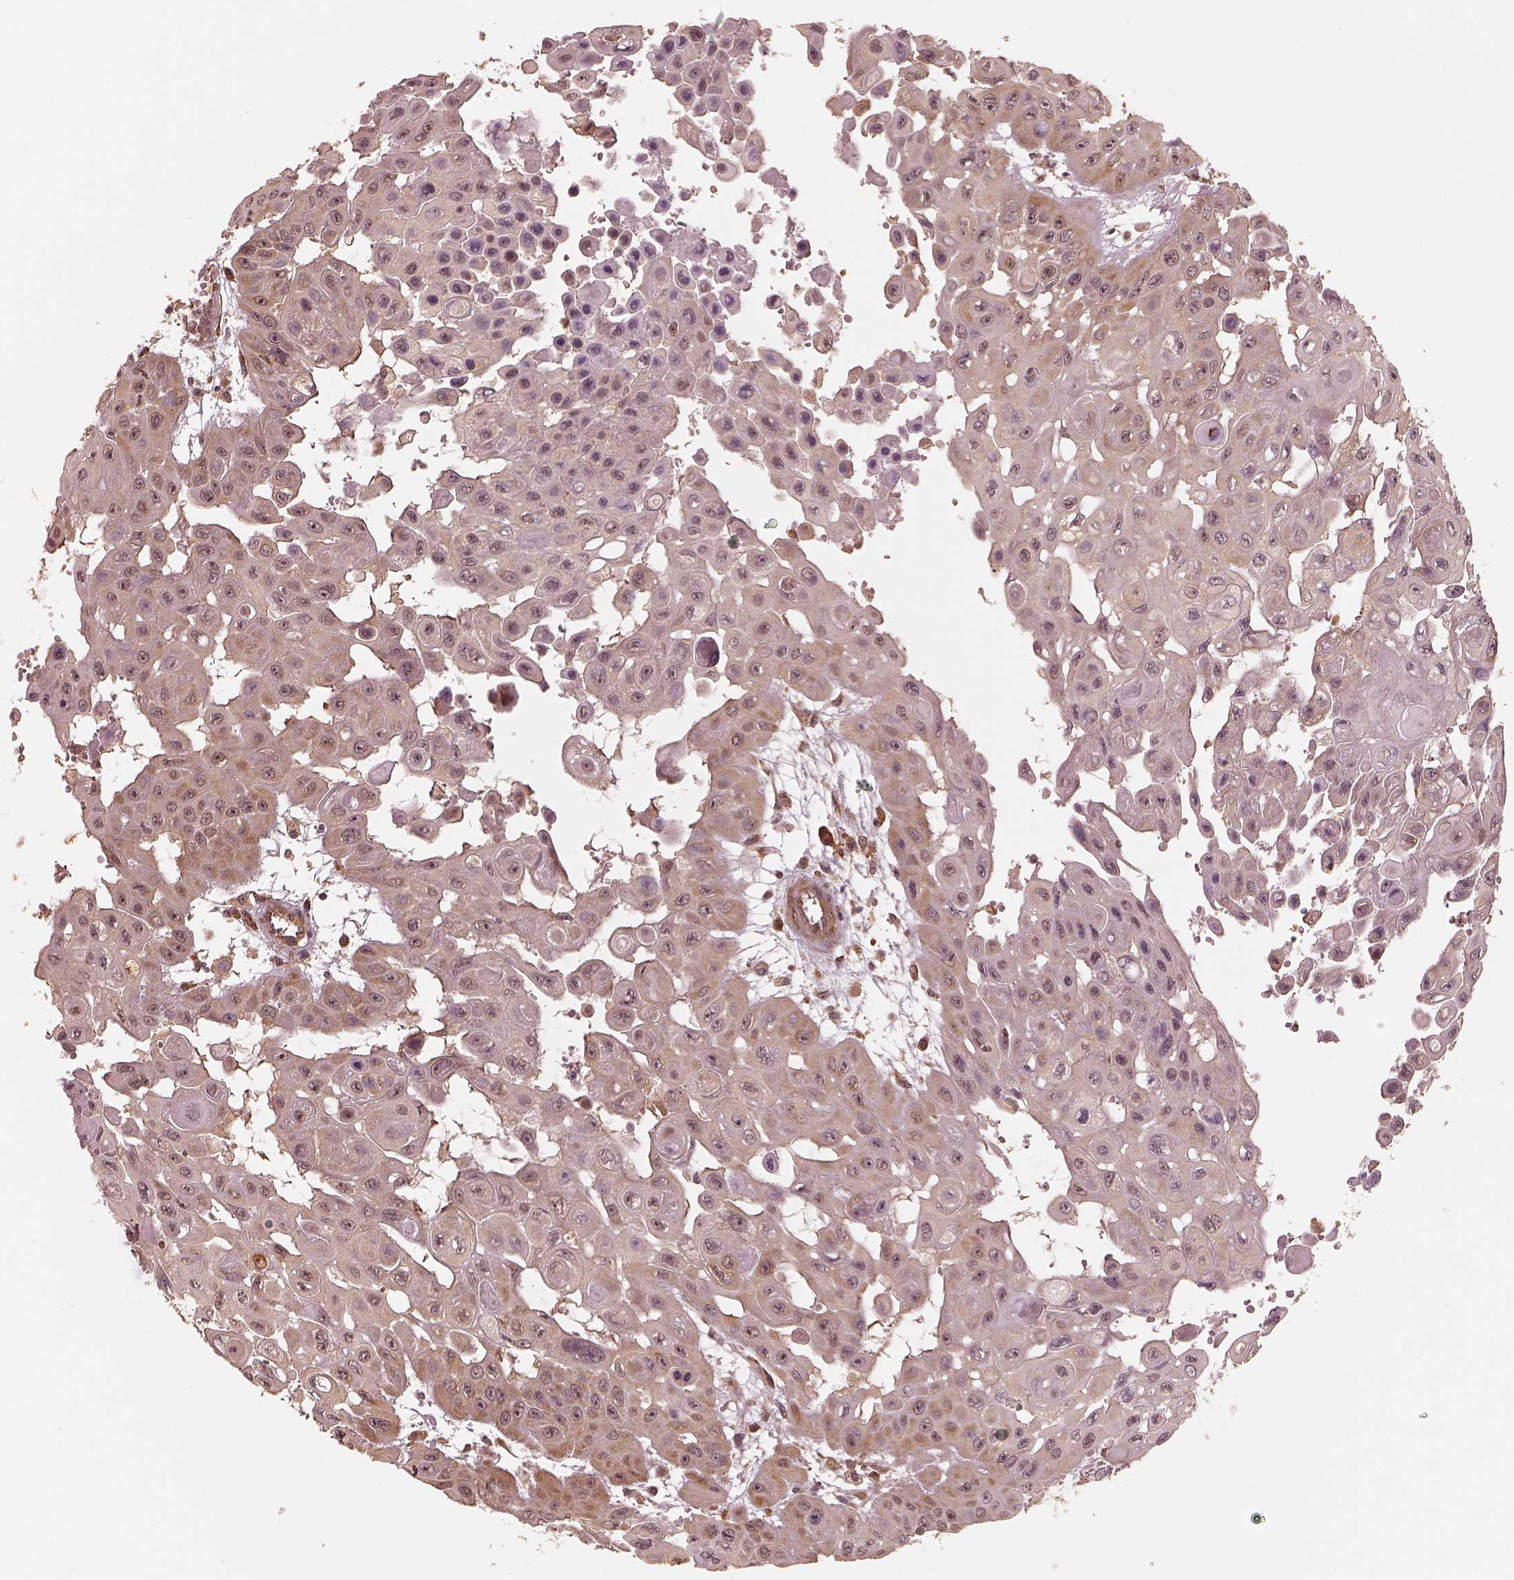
{"staining": {"intensity": "weak", "quantity": "25%-75%", "location": "cytoplasmic/membranous"}, "tissue": "head and neck cancer", "cell_type": "Tumor cells", "image_type": "cancer", "snomed": [{"axis": "morphology", "description": "Adenocarcinoma, NOS"}, {"axis": "topography", "description": "Head-Neck"}], "caption": "Protein staining by IHC exhibits weak cytoplasmic/membranous expression in approximately 25%-75% of tumor cells in head and neck cancer (adenocarcinoma).", "gene": "RPS5", "patient": {"sex": "male", "age": 73}}